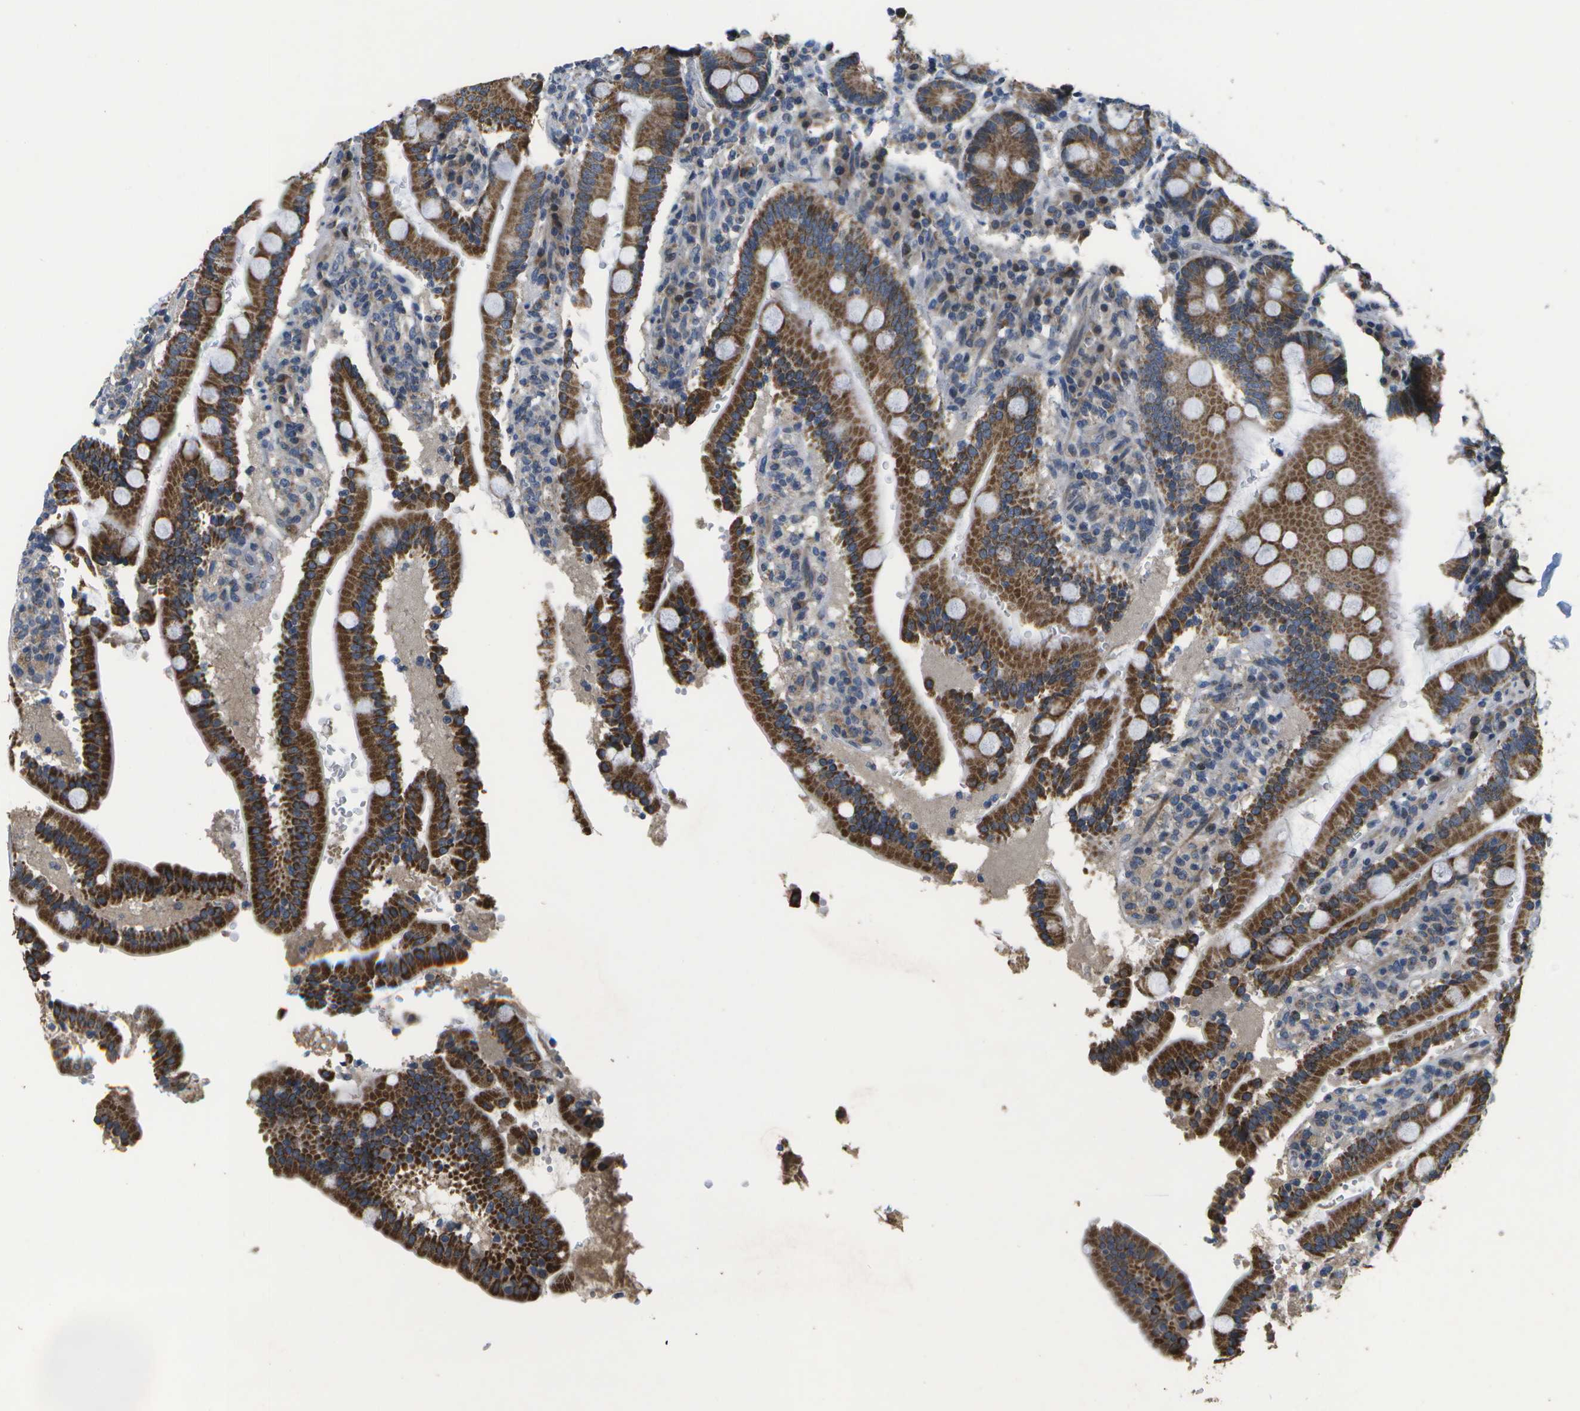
{"staining": {"intensity": "strong", "quantity": ">75%", "location": "cytoplasmic/membranous"}, "tissue": "duodenum", "cell_type": "Glandular cells", "image_type": "normal", "snomed": [{"axis": "morphology", "description": "Normal tissue, NOS"}, {"axis": "topography", "description": "Small intestine, NOS"}], "caption": "The micrograph exhibits immunohistochemical staining of normal duodenum. There is strong cytoplasmic/membranous expression is seen in about >75% of glandular cells.", "gene": "HADHA", "patient": {"sex": "female", "age": 71}}